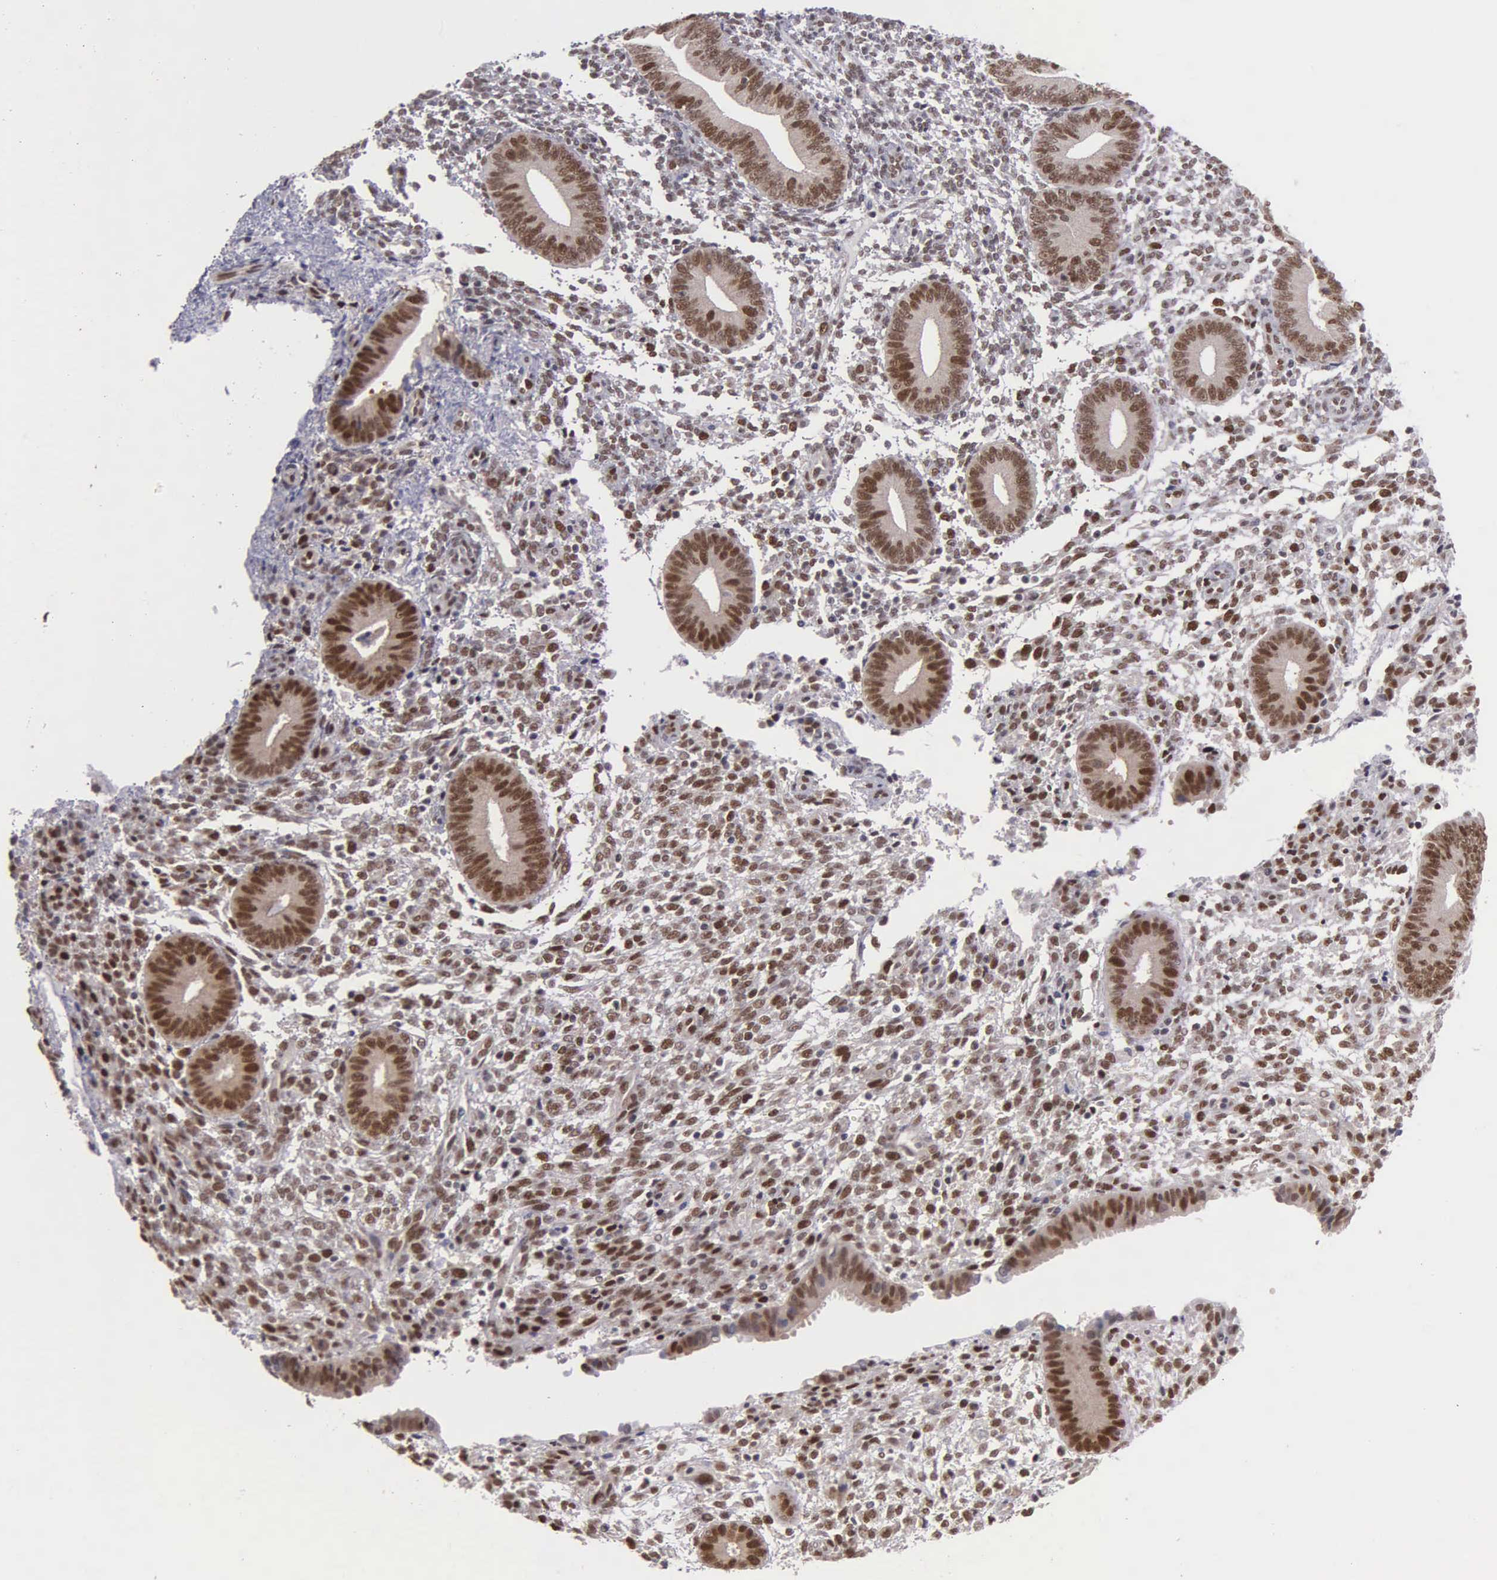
{"staining": {"intensity": "moderate", "quantity": "25%-75%", "location": "nuclear"}, "tissue": "endometrium", "cell_type": "Cells in endometrial stroma", "image_type": "normal", "snomed": [{"axis": "morphology", "description": "Normal tissue, NOS"}, {"axis": "topography", "description": "Endometrium"}], "caption": "This photomicrograph displays benign endometrium stained with immunohistochemistry (IHC) to label a protein in brown. The nuclear of cells in endometrial stroma show moderate positivity for the protein. Nuclei are counter-stained blue.", "gene": "UBR7", "patient": {"sex": "female", "age": 35}}